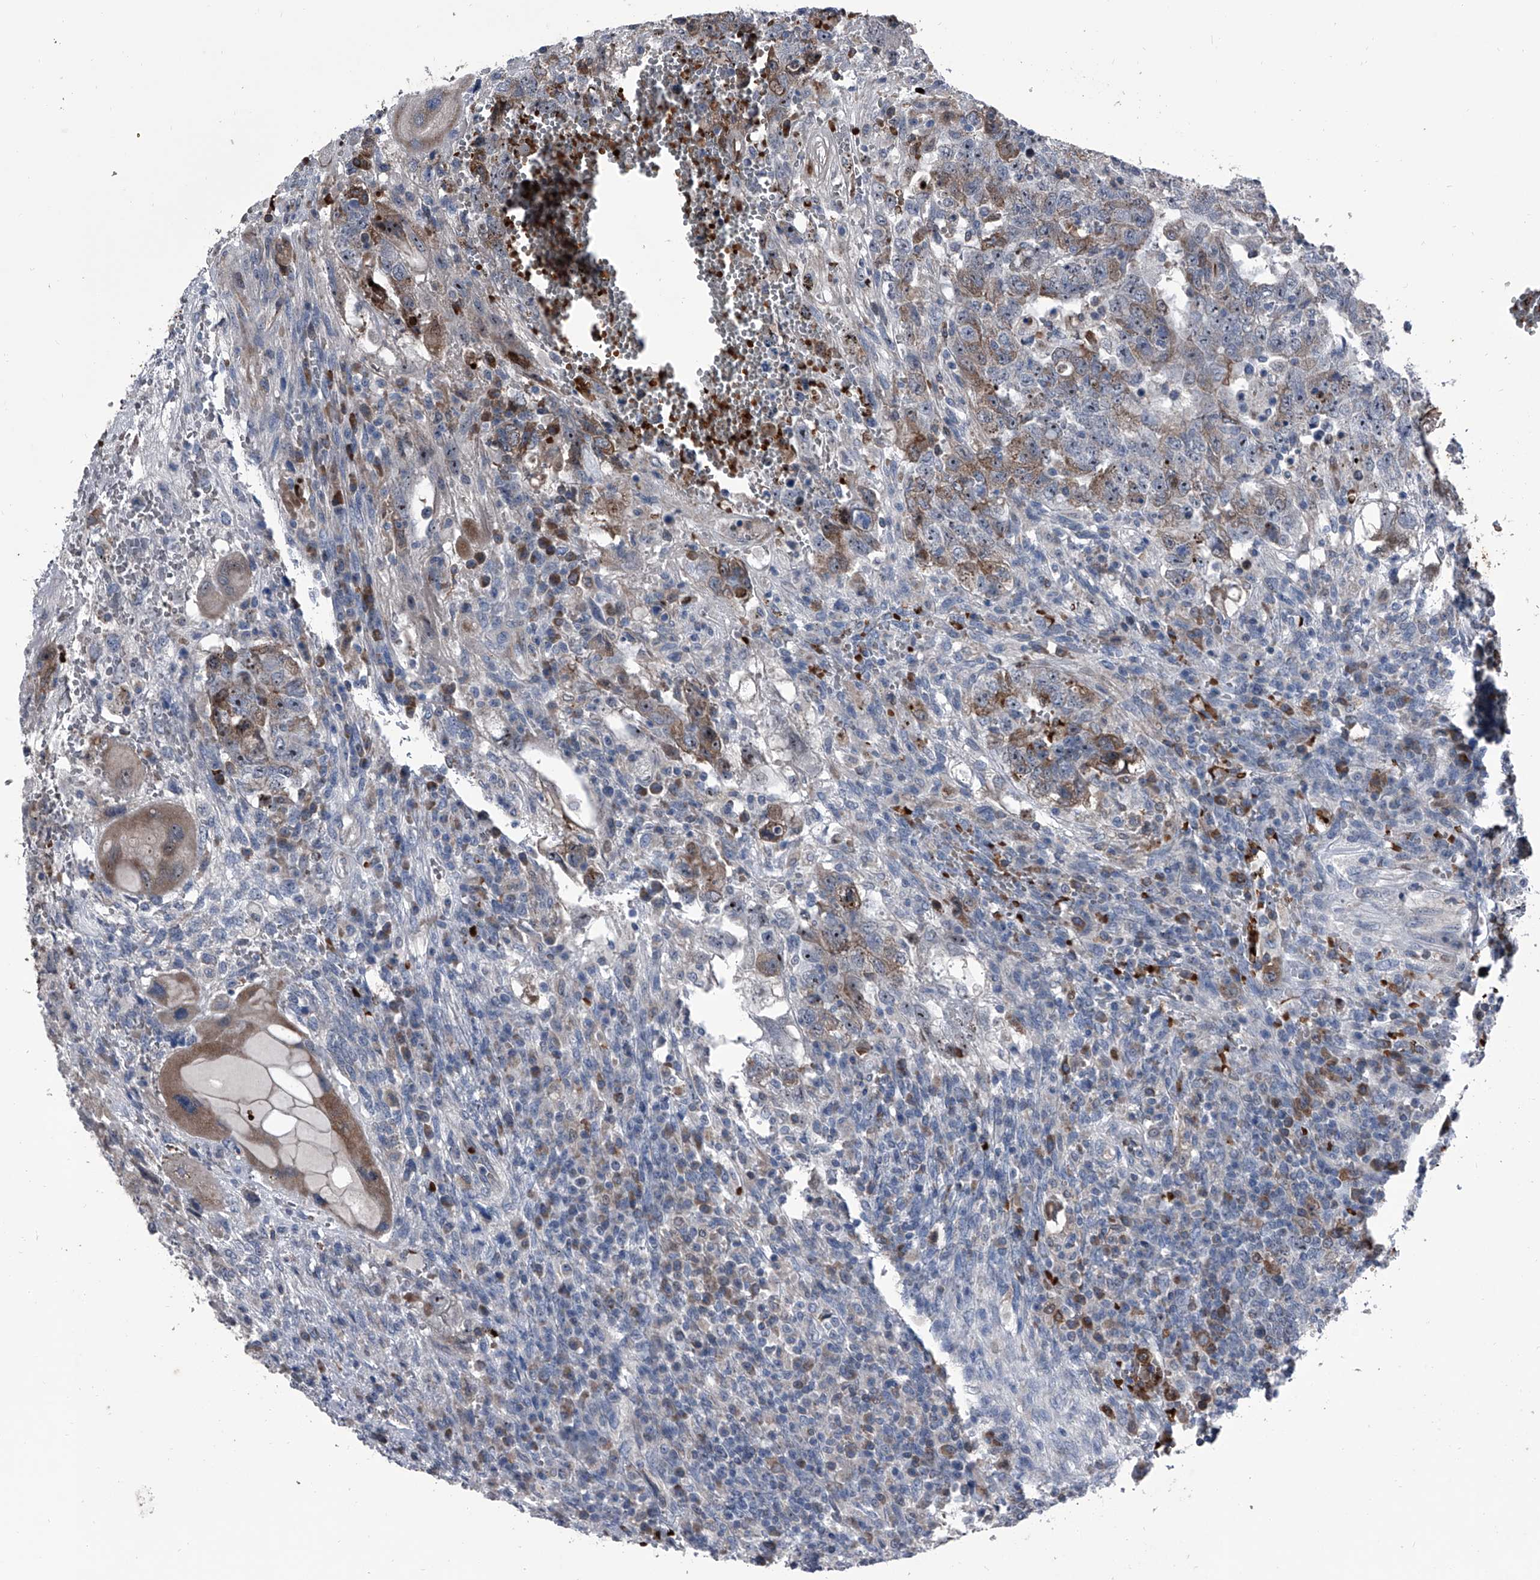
{"staining": {"intensity": "weak", "quantity": "25%-75%", "location": "cytoplasmic/membranous,nuclear"}, "tissue": "testis cancer", "cell_type": "Tumor cells", "image_type": "cancer", "snomed": [{"axis": "morphology", "description": "Carcinoma, Embryonal, NOS"}, {"axis": "topography", "description": "Testis"}], "caption": "Embryonal carcinoma (testis) stained with a brown dye displays weak cytoplasmic/membranous and nuclear positive expression in about 25%-75% of tumor cells.", "gene": "CEP85L", "patient": {"sex": "male", "age": 26}}